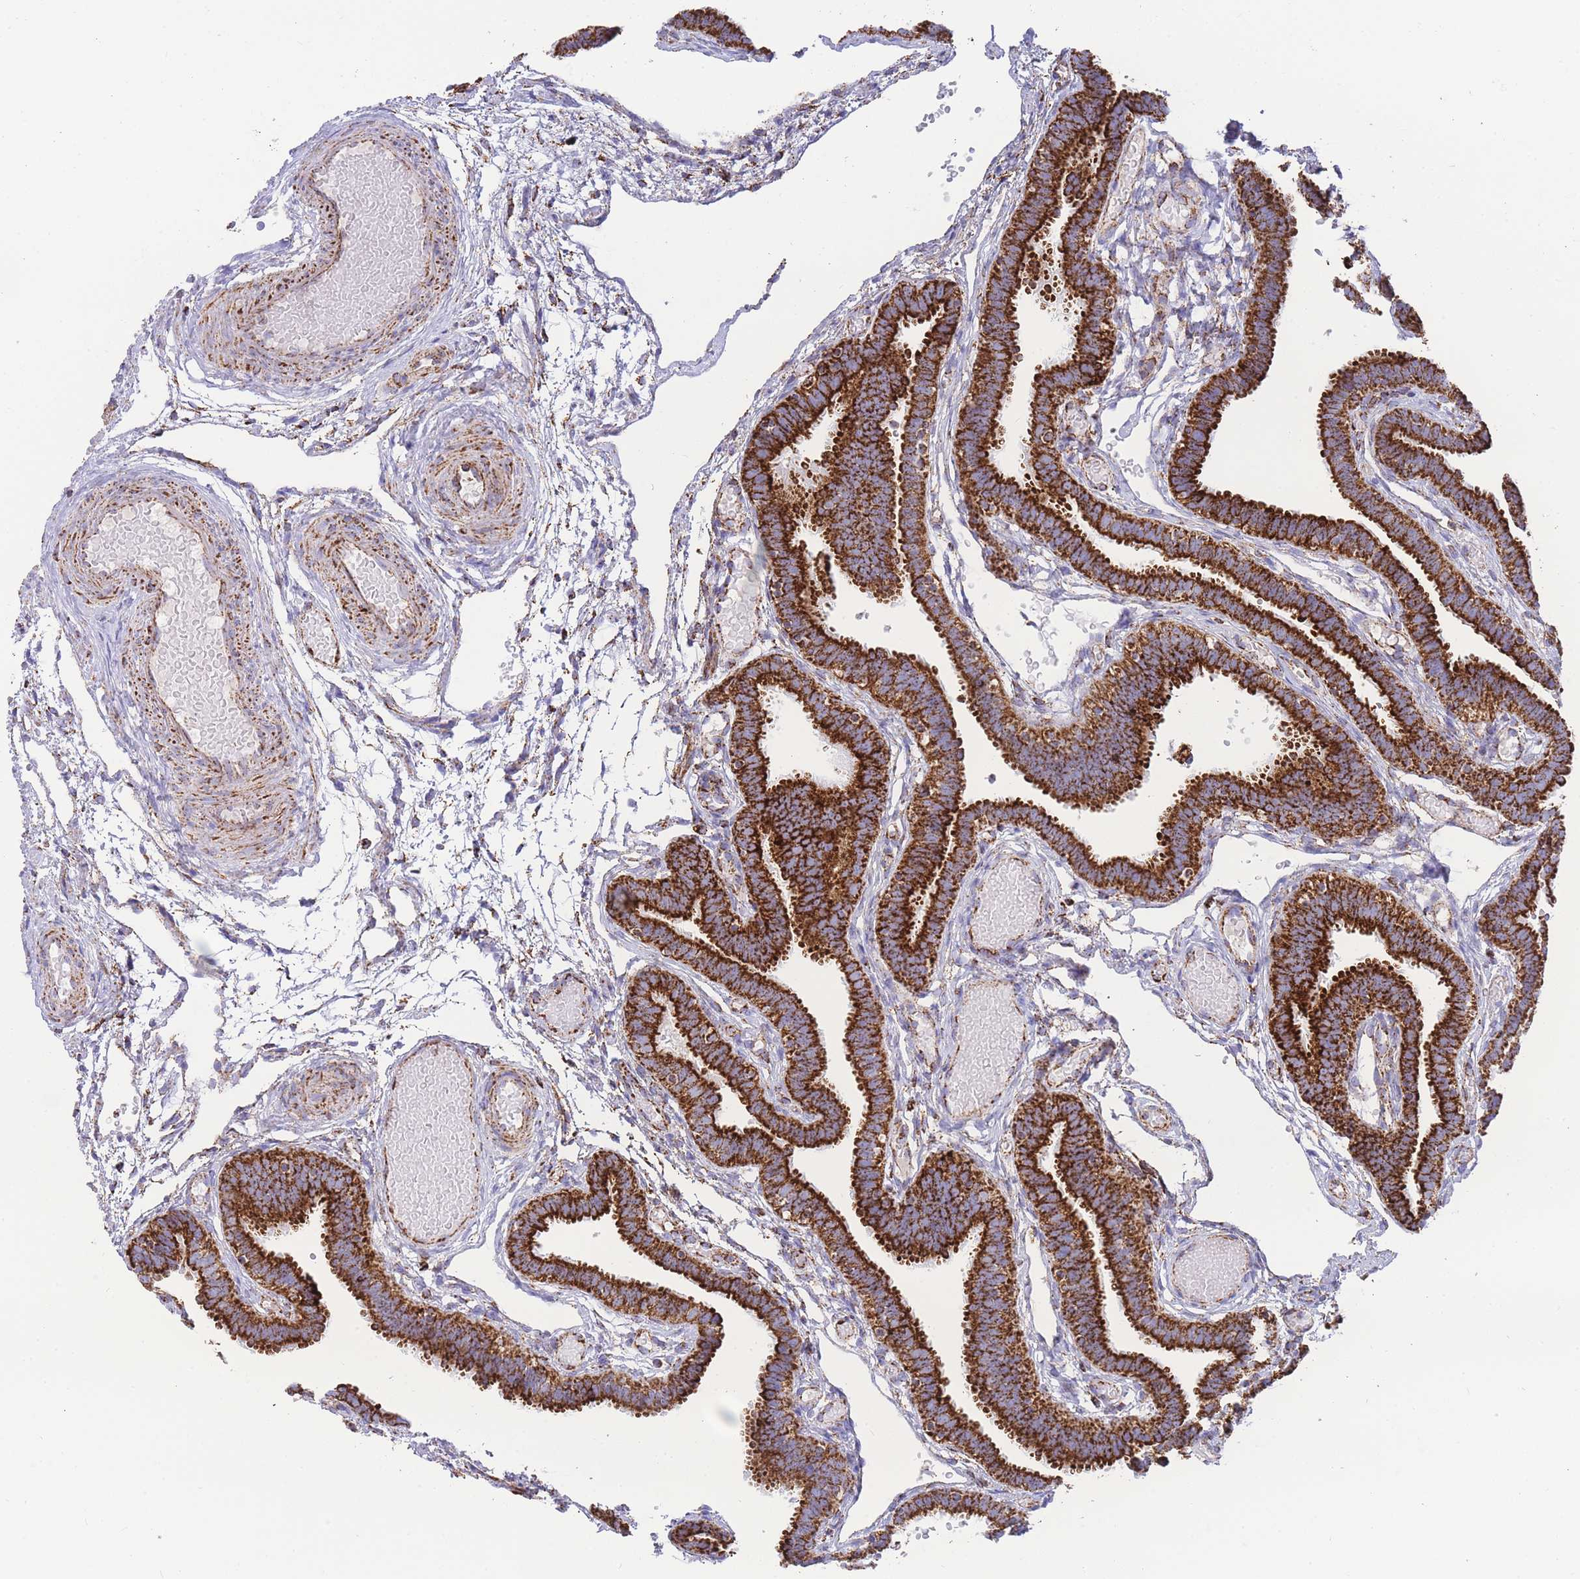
{"staining": {"intensity": "strong", "quantity": ">75%", "location": "cytoplasmic/membranous"}, "tissue": "fallopian tube", "cell_type": "Glandular cells", "image_type": "normal", "snomed": [{"axis": "morphology", "description": "Normal tissue, NOS"}, {"axis": "topography", "description": "Fallopian tube"}], "caption": "Brown immunohistochemical staining in normal fallopian tube displays strong cytoplasmic/membranous positivity in about >75% of glandular cells. (DAB IHC with brightfield microscopy, high magnification).", "gene": "GSTM1", "patient": {"sex": "female", "age": 37}}